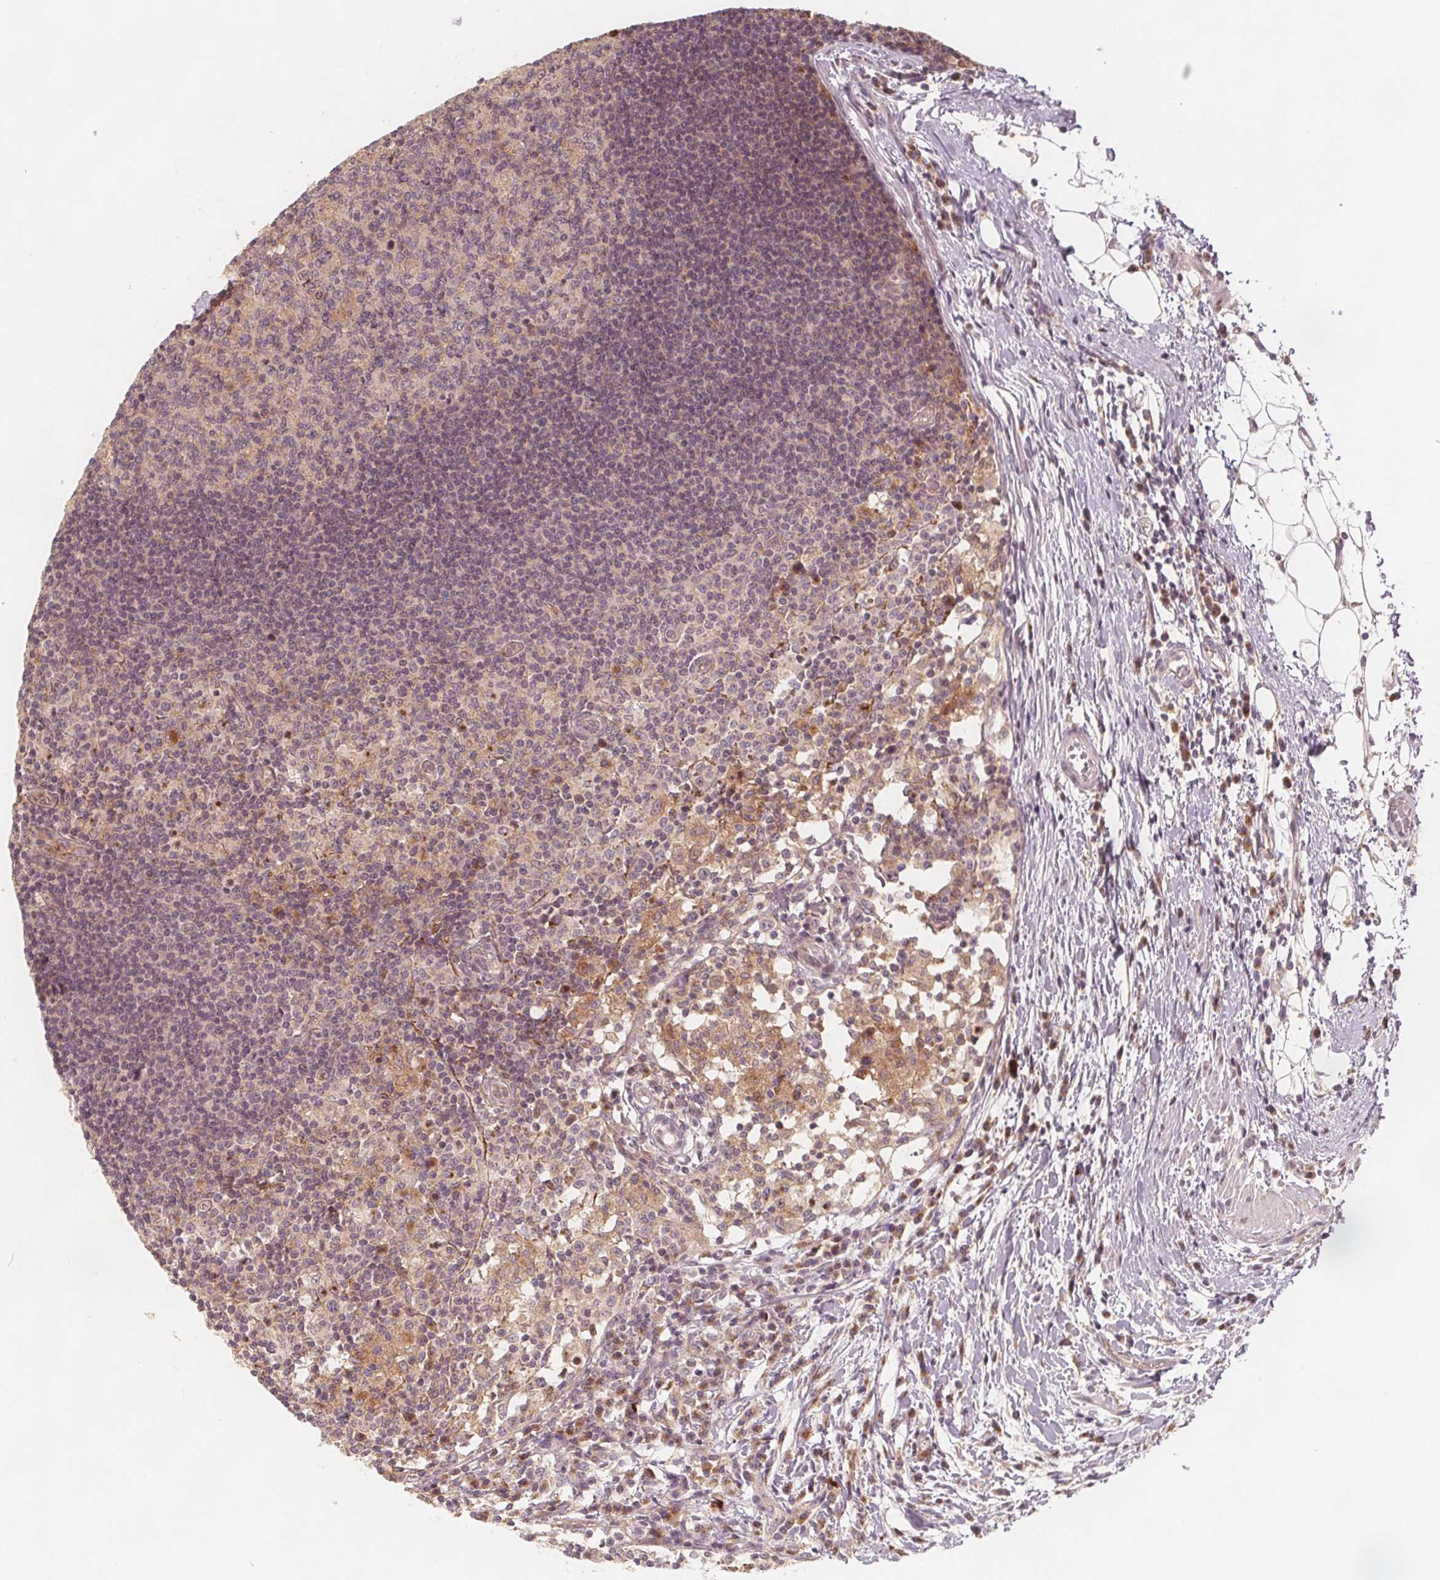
{"staining": {"intensity": "weak", "quantity": "<25%", "location": "cytoplasmic/membranous"}, "tissue": "lymph node", "cell_type": "Germinal center cells", "image_type": "normal", "snomed": [{"axis": "morphology", "description": "Normal tissue, NOS"}, {"axis": "topography", "description": "Lymph node"}], "caption": "Protein analysis of normal lymph node reveals no significant staining in germinal center cells.", "gene": "NCSTN", "patient": {"sex": "female", "age": 72}}